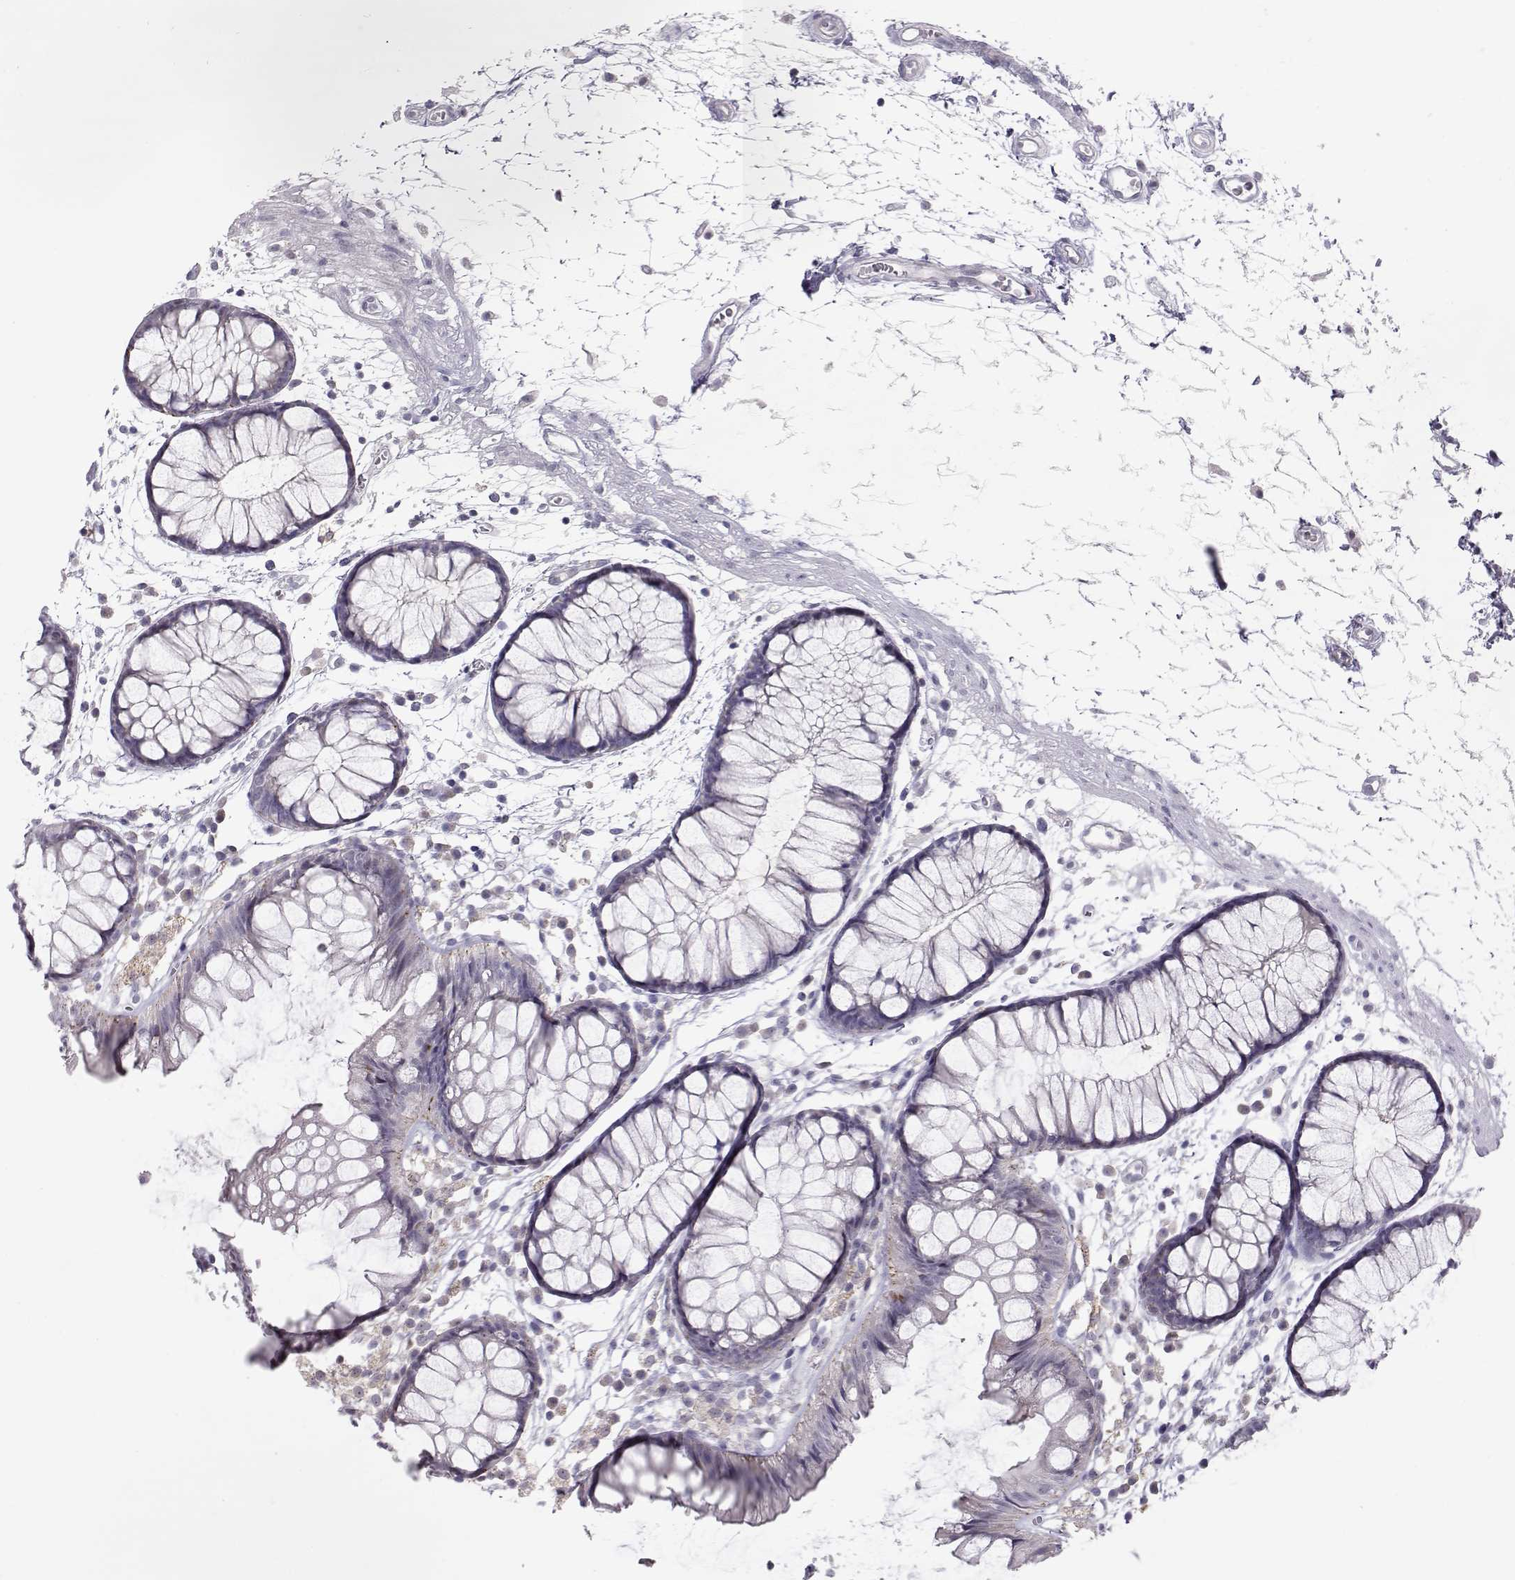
{"staining": {"intensity": "negative", "quantity": "none", "location": "none"}, "tissue": "colon", "cell_type": "Endothelial cells", "image_type": "normal", "snomed": [{"axis": "morphology", "description": "Normal tissue, NOS"}, {"axis": "morphology", "description": "Adenocarcinoma, NOS"}, {"axis": "topography", "description": "Colon"}], "caption": "The IHC micrograph has no significant staining in endothelial cells of colon.", "gene": "NPVF", "patient": {"sex": "male", "age": 65}}